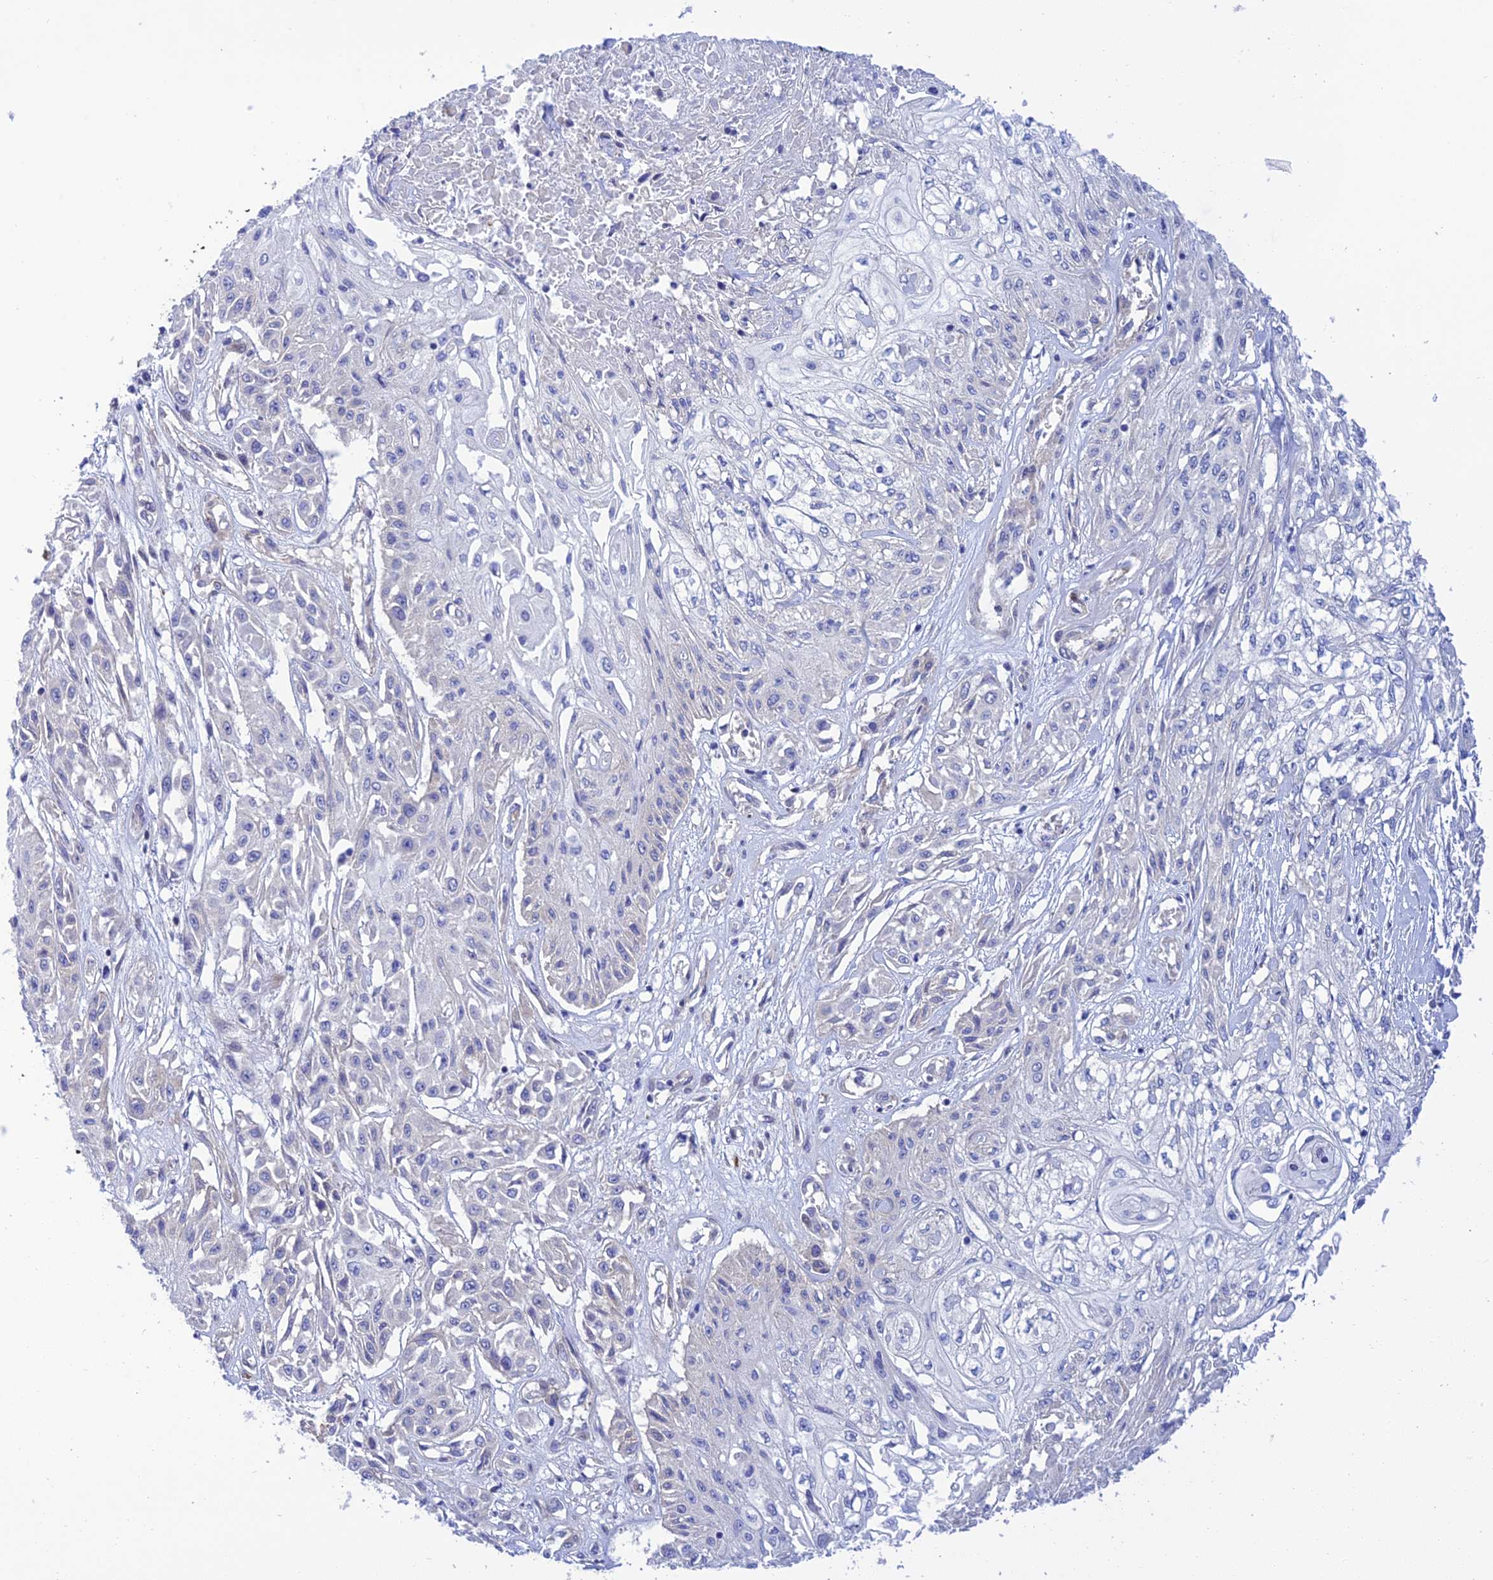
{"staining": {"intensity": "negative", "quantity": "none", "location": "none"}, "tissue": "skin cancer", "cell_type": "Tumor cells", "image_type": "cancer", "snomed": [{"axis": "morphology", "description": "Squamous cell carcinoma, NOS"}, {"axis": "morphology", "description": "Squamous cell carcinoma, metastatic, NOS"}, {"axis": "topography", "description": "Skin"}, {"axis": "topography", "description": "Lymph node"}], "caption": "The micrograph displays no staining of tumor cells in skin cancer (metastatic squamous cell carcinoma).", "gene": "ZDHHC16", "patient": {"sex": "male", "age": 75}}